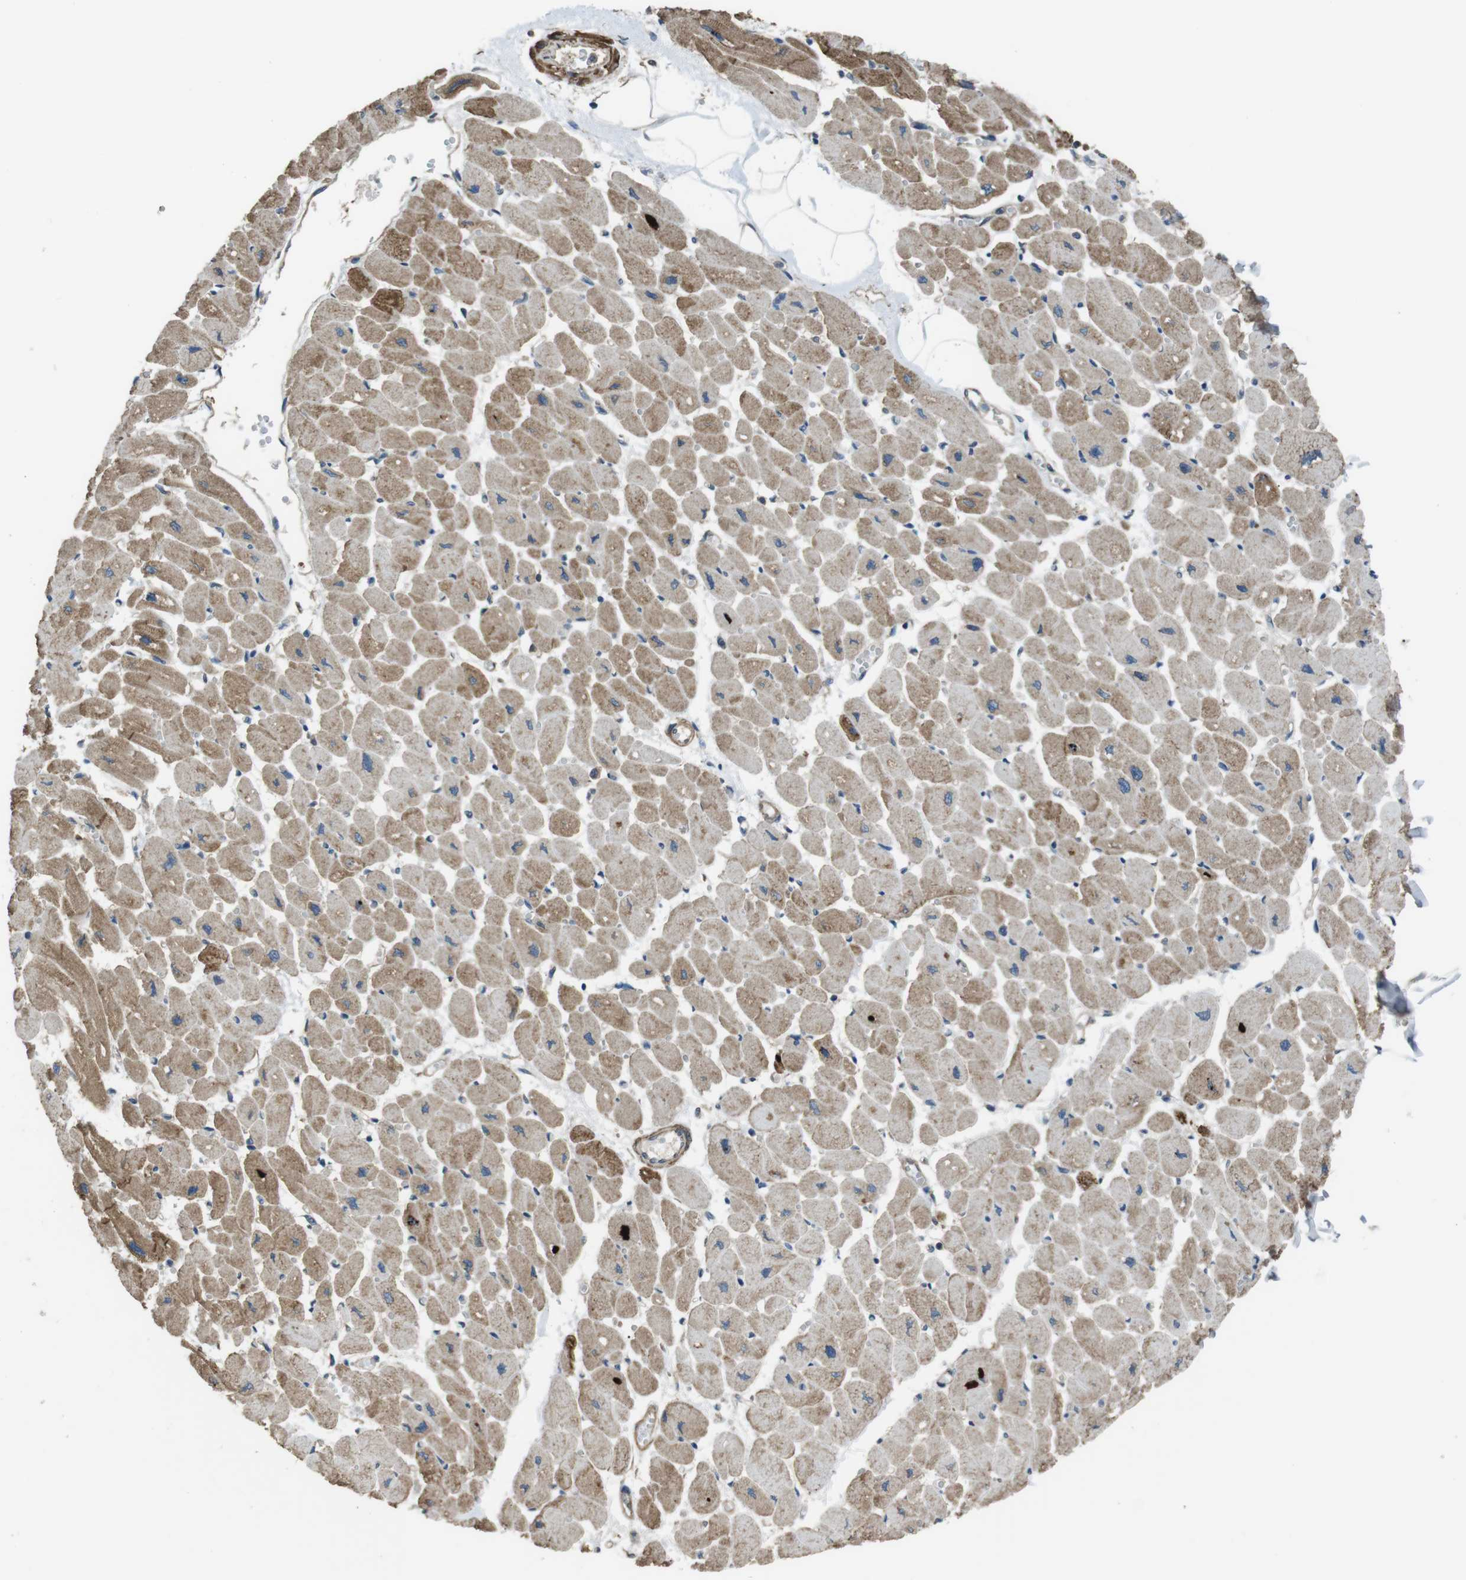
{"staining": {"intensity": "moderate", "quantity": ">75%", "location": "cytoplasmic/membranous"}, "tissue": "heart muscle", "cell_type": "Cardiomyocytes", "image_type": "normal", "snomed": [{"axis": "morphology", "description": "Normal tissue, NOS"}, {"axis": "topography", "description": "Heart"}], "caption": "IHC of normal heart muscle exhibits medium levels of moderate cytoplasmic/membranous staining in approximately >75% of cardiomyocytes.", "gene": "FUT2", "patient": {"sex": "female", "age": 54}}